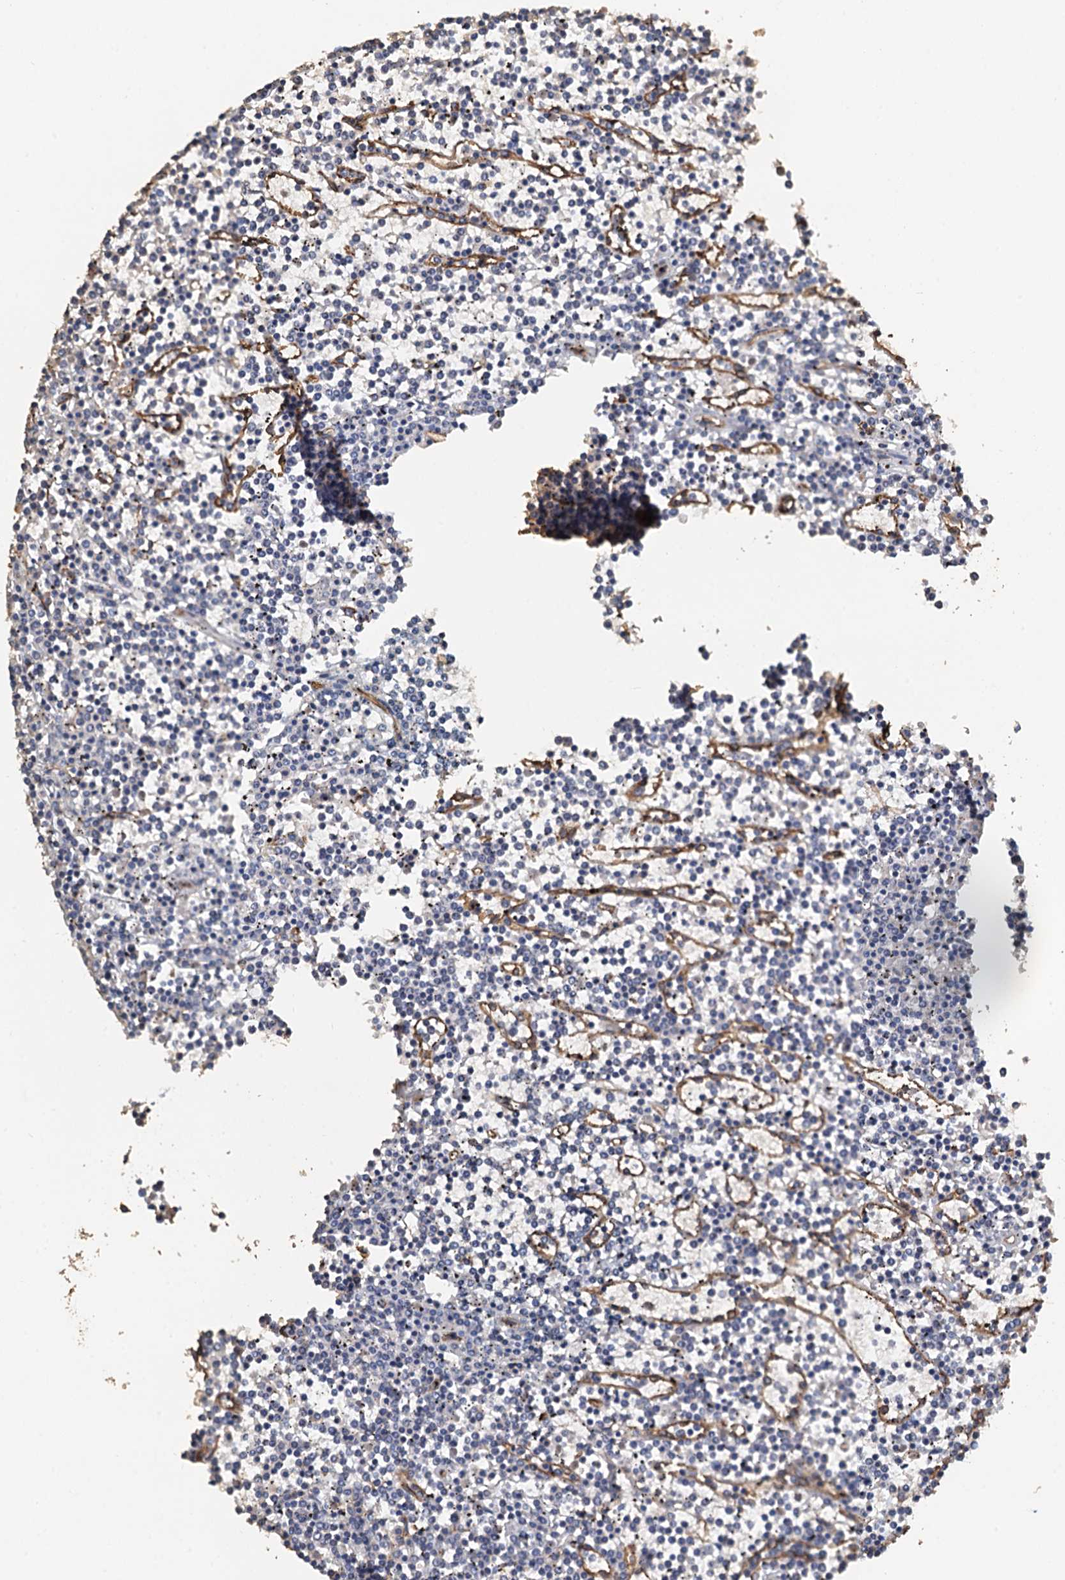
{"staining": {"intensity": "negative", "quantity": "none", "location": "none"}, "tissue": "lymphoma", "cell_type": "Tumor cells", "image_type": "cancer", "snomed": [{"axis": "morphology", "description": "Malignant lymphoma, non-Hodgkin's type, Low grade"}, {"axis": "topography", "description": "Spleen"}], "caption": "The photomicrograph demonstrates no staining of tumor cells in malignant lymphoma, non-Hodgkin's type (low-grade).", "gene": "DGKG", "patient": {"sex": "female", "age": 19}}